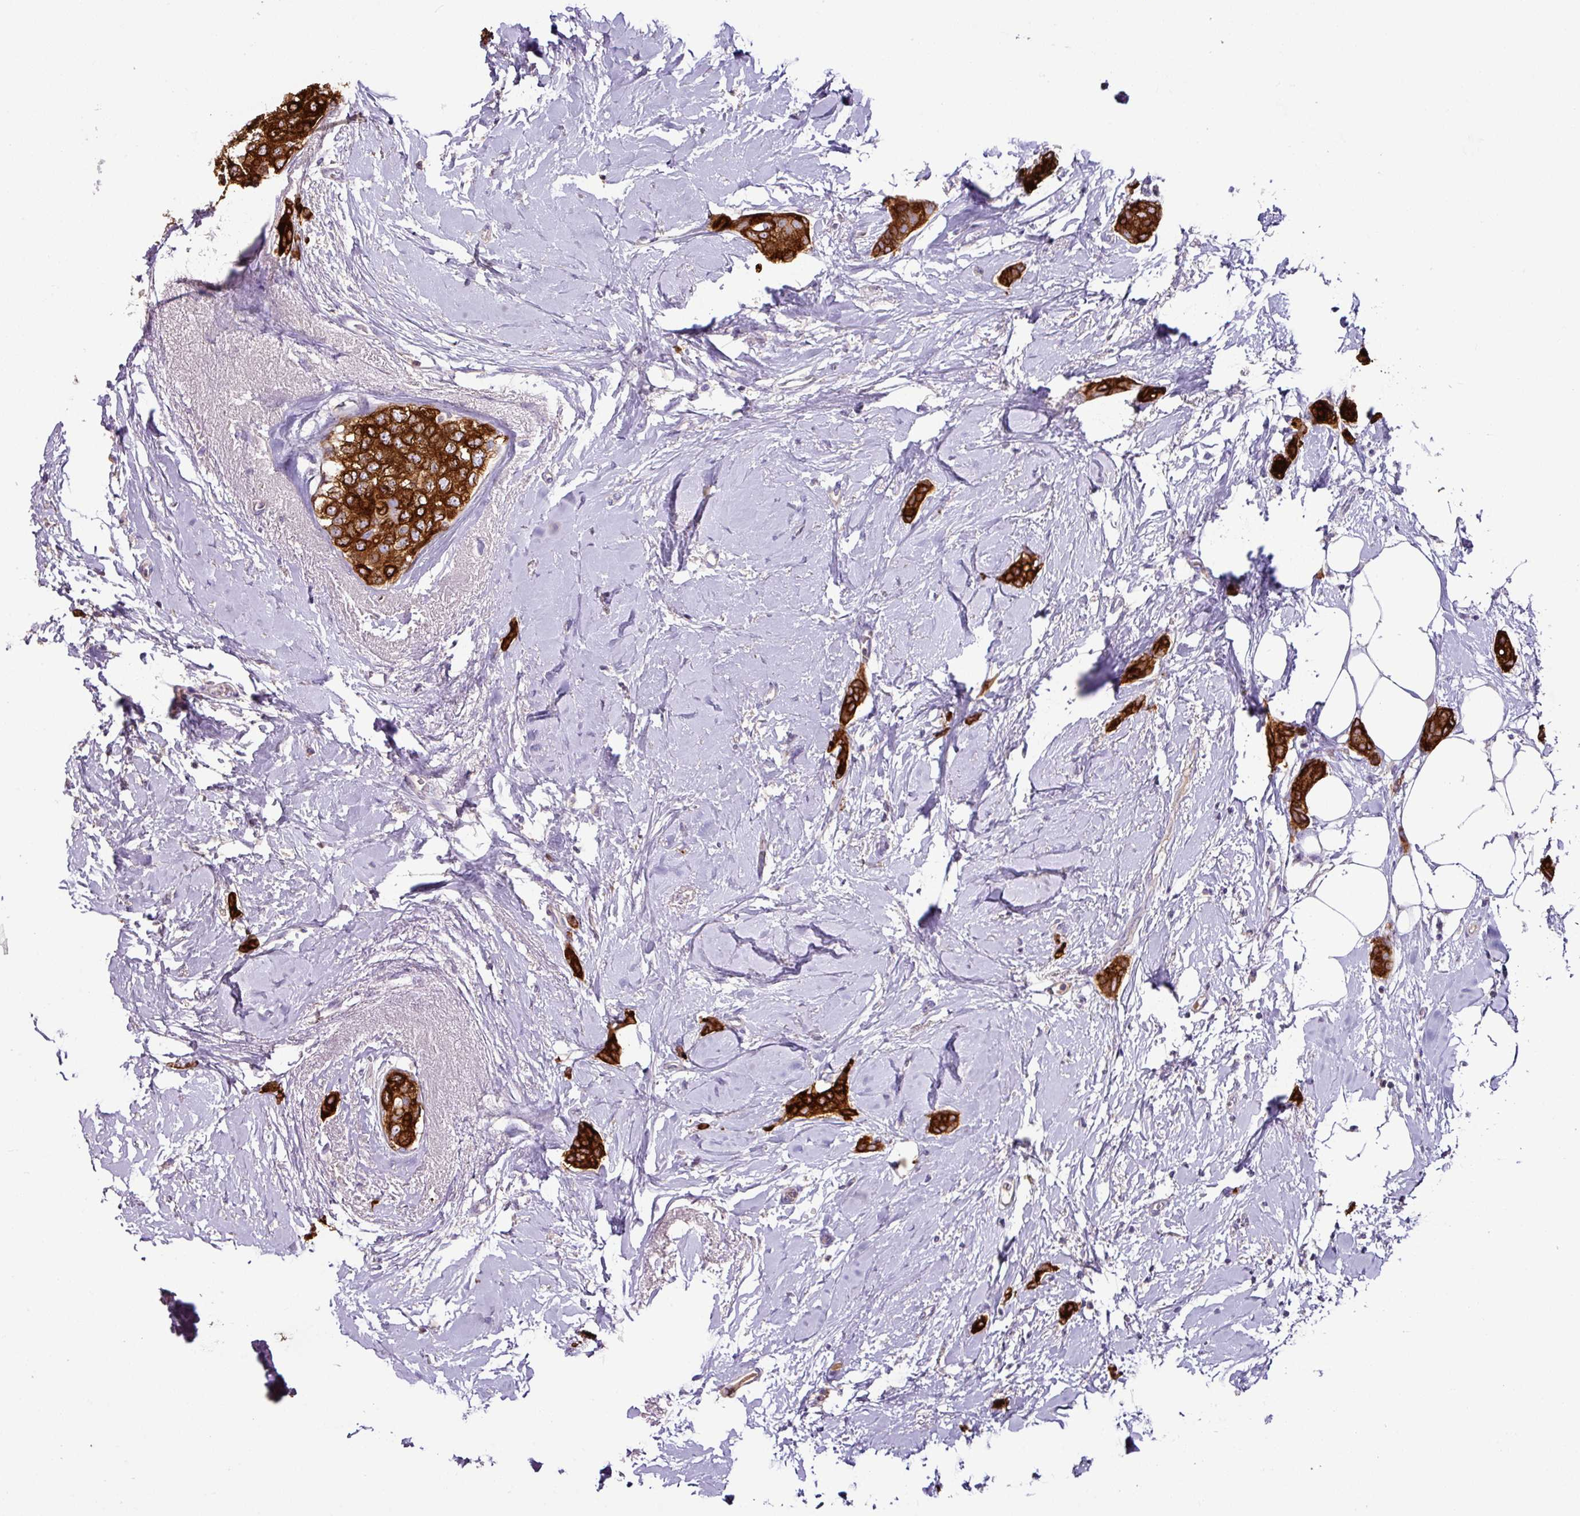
{"staining": {"intensity": "strong", "quantity": ">75%", "location": "cytoplasmic/membranous"}, "tissue": "breast cancer", "cell_type": "Tumor cells", "image_type": "cancer", "snomed": [{"axis": "morphology", "description": "Duct carcinoma"}, {"axis": "topography", "description": "Breast"}], "caption": "This is an image of immunohistochemistry (IHC) staining of breast infiltrating ductal carcinoma, which shows strong staining in the cytoplasmic/membranous of tumor cells.", "gene": "AGR3", "patient": {"sex": "female", "age": 72}}